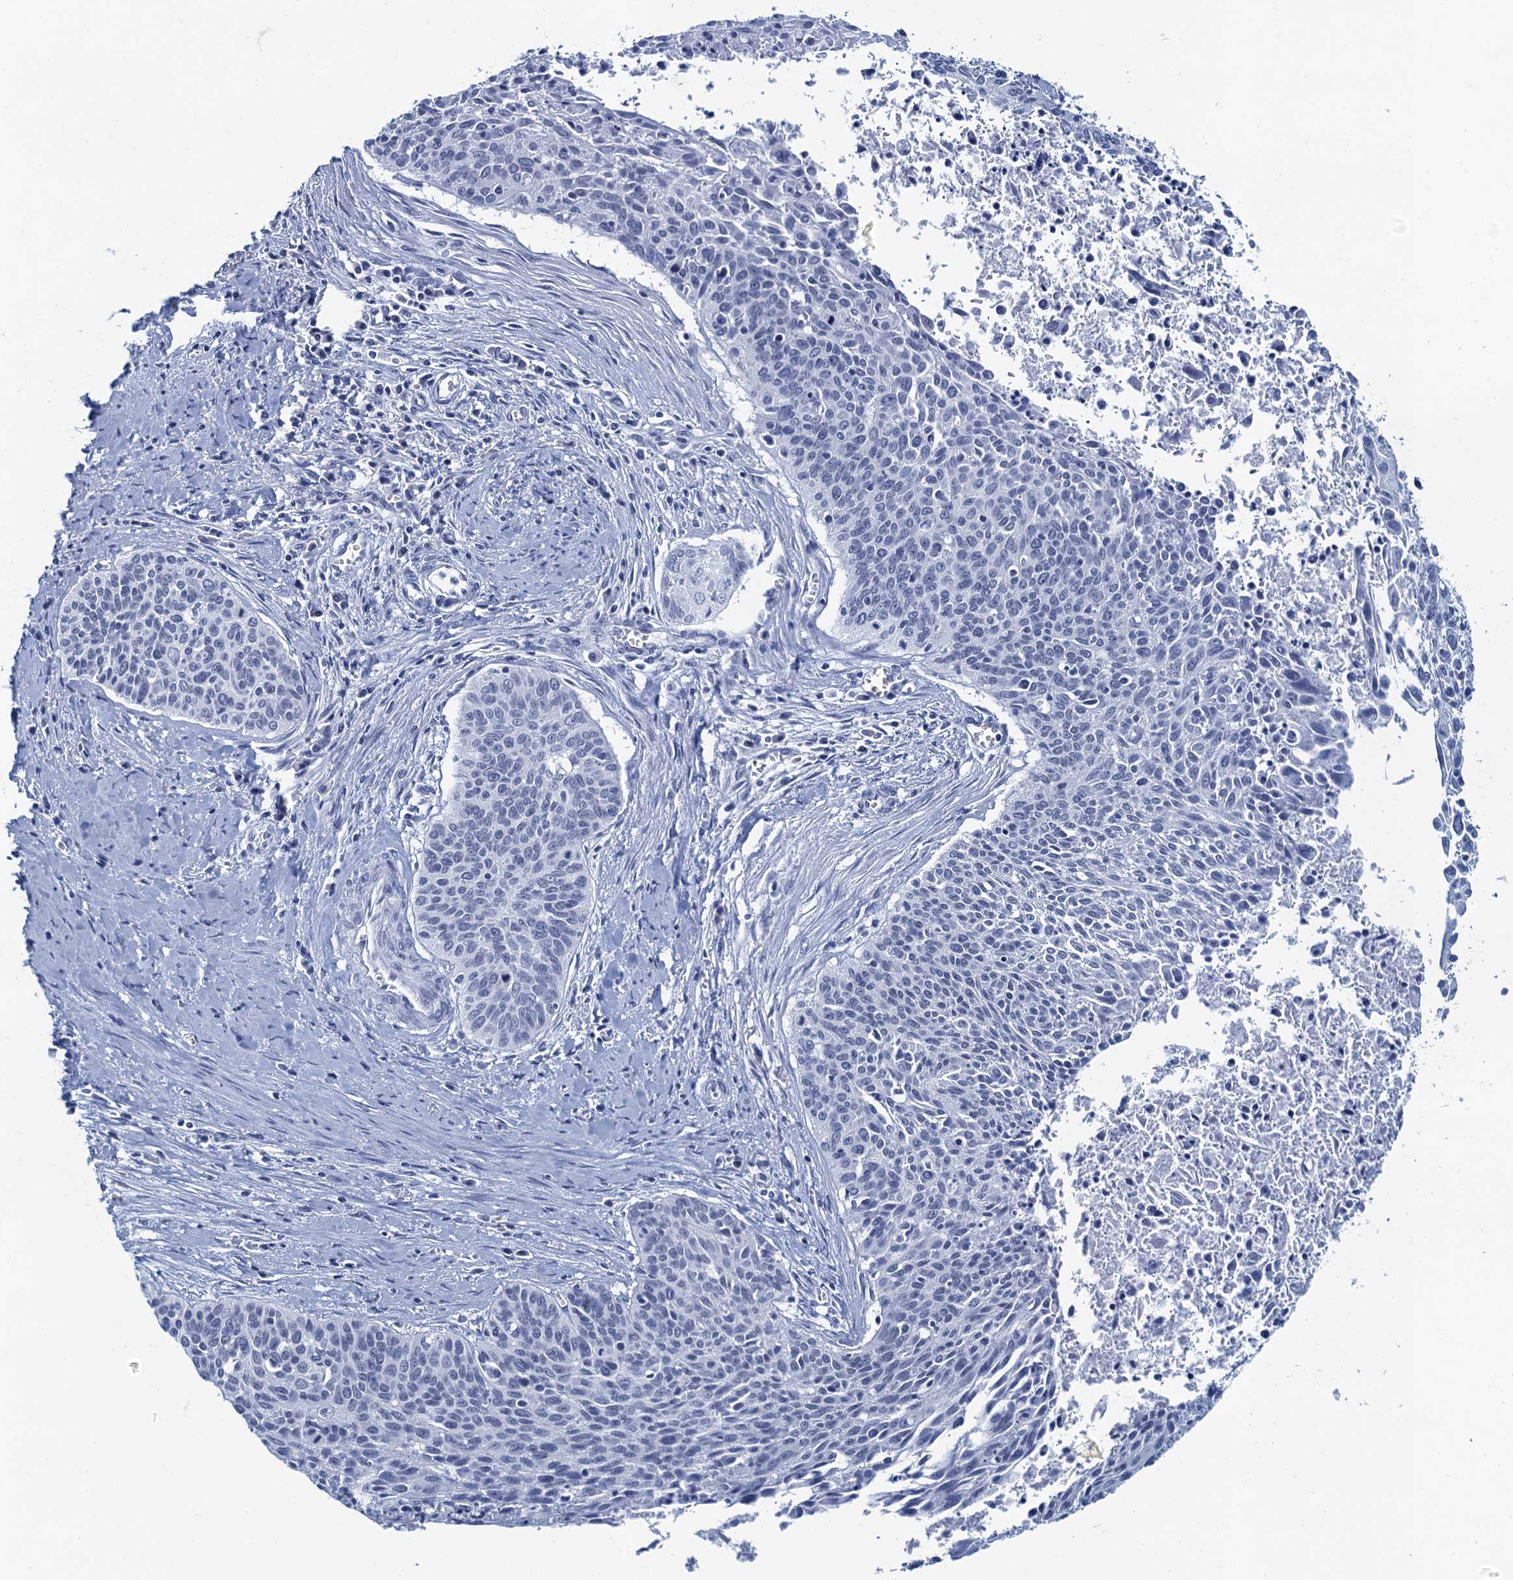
{"staining": {"intensity": "negative", "quantity": "none", "location": "none"}, "tissue": "cervical cancer", "cell_type": "Tumor cells", "image_type": "cancer", "snomed": [{"axis": "morphology", "description": "Squamous cell carcinoma, NOS"}, {"axis": "topography", "description": "Cervix"}], "caption": "High magnification brightfield microscopy of cervical squamous cell carcinoma stained with DAB (brown) and counterstained with hematoxylin (blue): tumor cells show no significant positivity. (Brightfield microscopy of DAB (3,3'-diaminobenzidine) immunohistochemistry (IHC) at high magnification).", "gene": "HAPSTR1", "patient": {"sex": "female", "age": 55}}